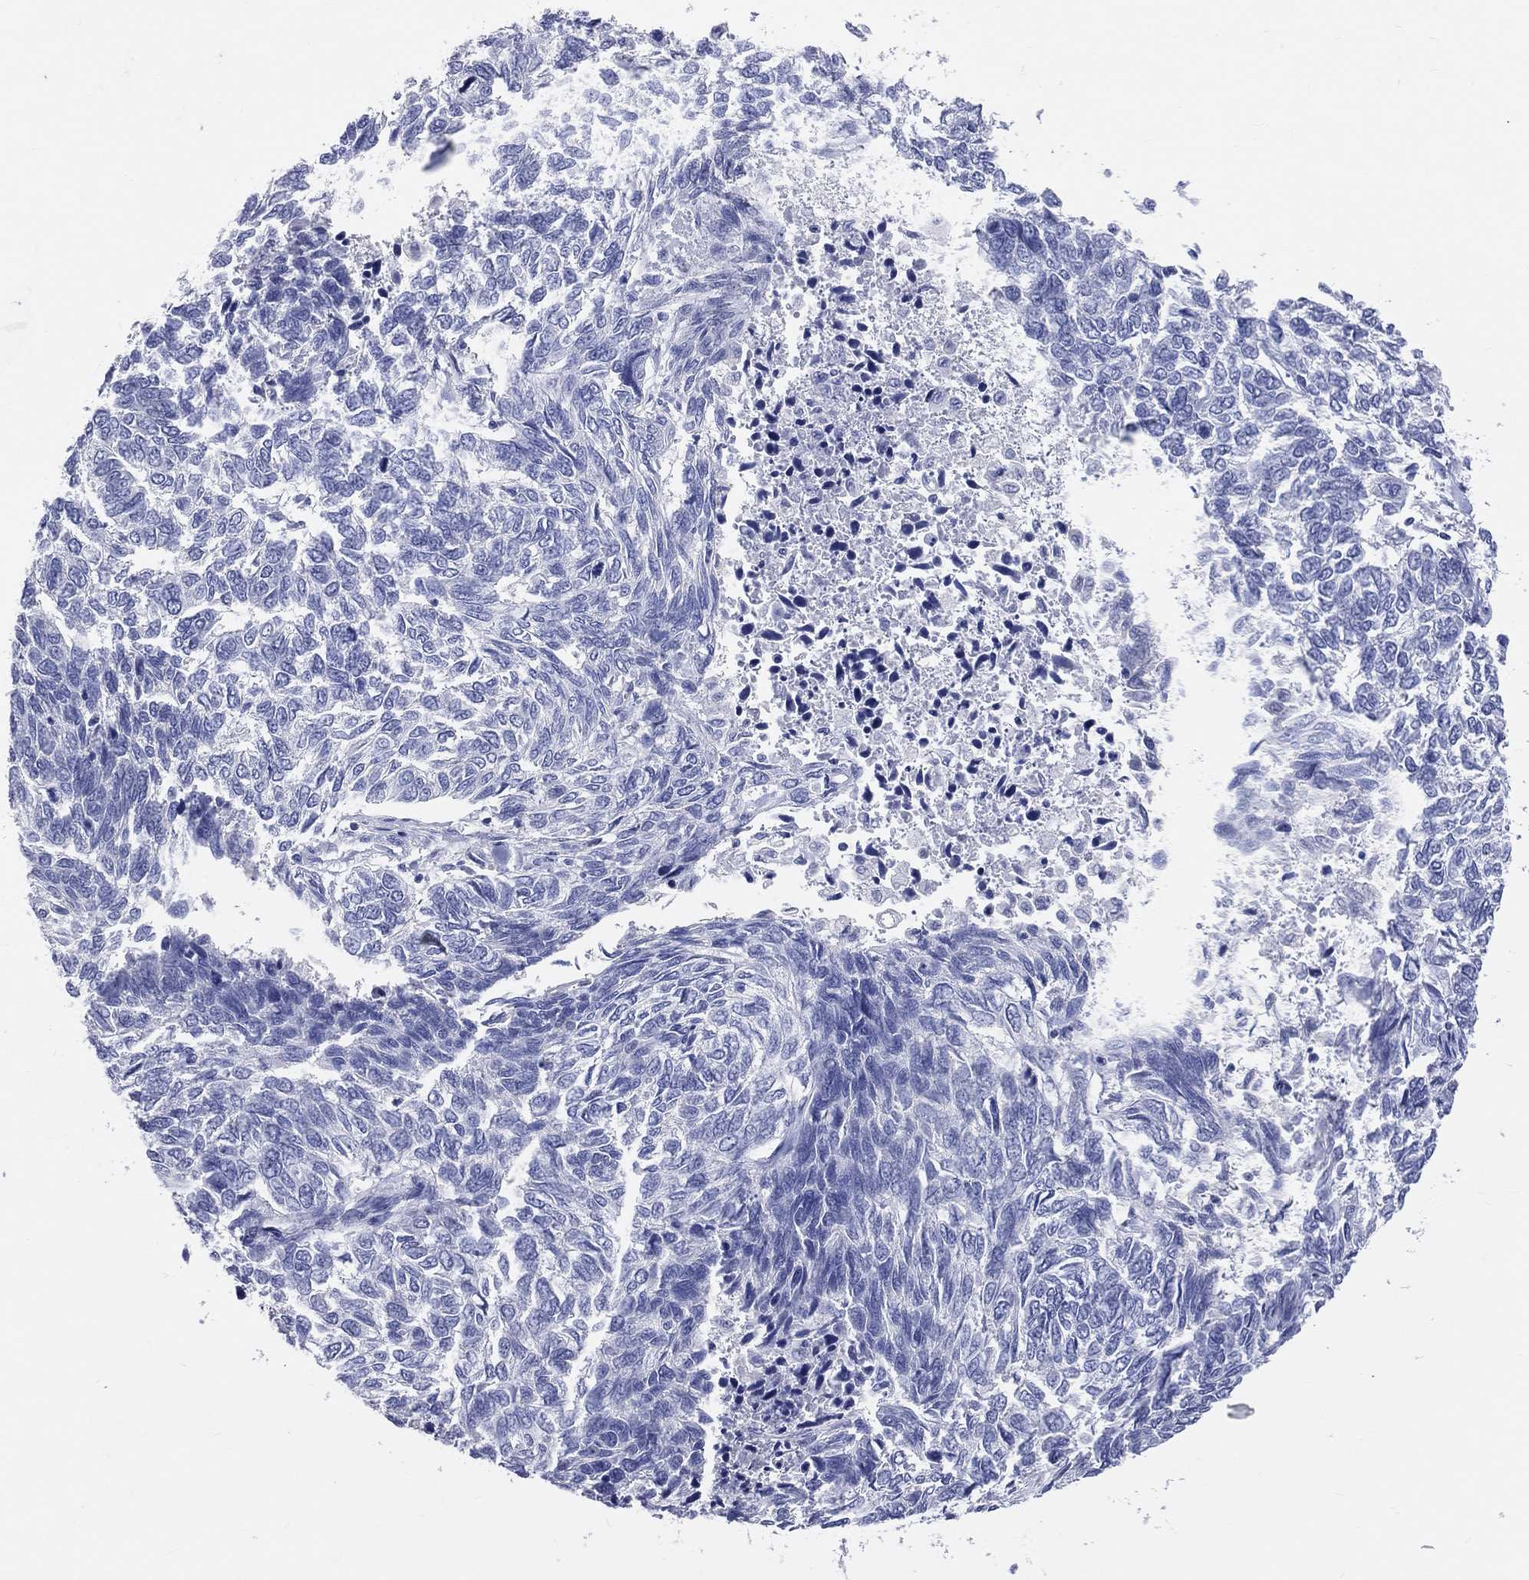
{"staining": {"intensity": "negative", "quantity": "none", "location": "none"}, "tissue": "skin cancer", "cell_type": "Tumor cells", "image_type": "cancer", "snomed": [{"axis": "morphology", "description": "Basal cell carcinoma"}, {"axis": "topography", "description": "Skin"}], "caption": "The photomicrograph demonstrates no staining of tumor cells in basal cell carcinoma (skin).", "gene": "LAT", "patient": {"sex": "female", "age": 65}}